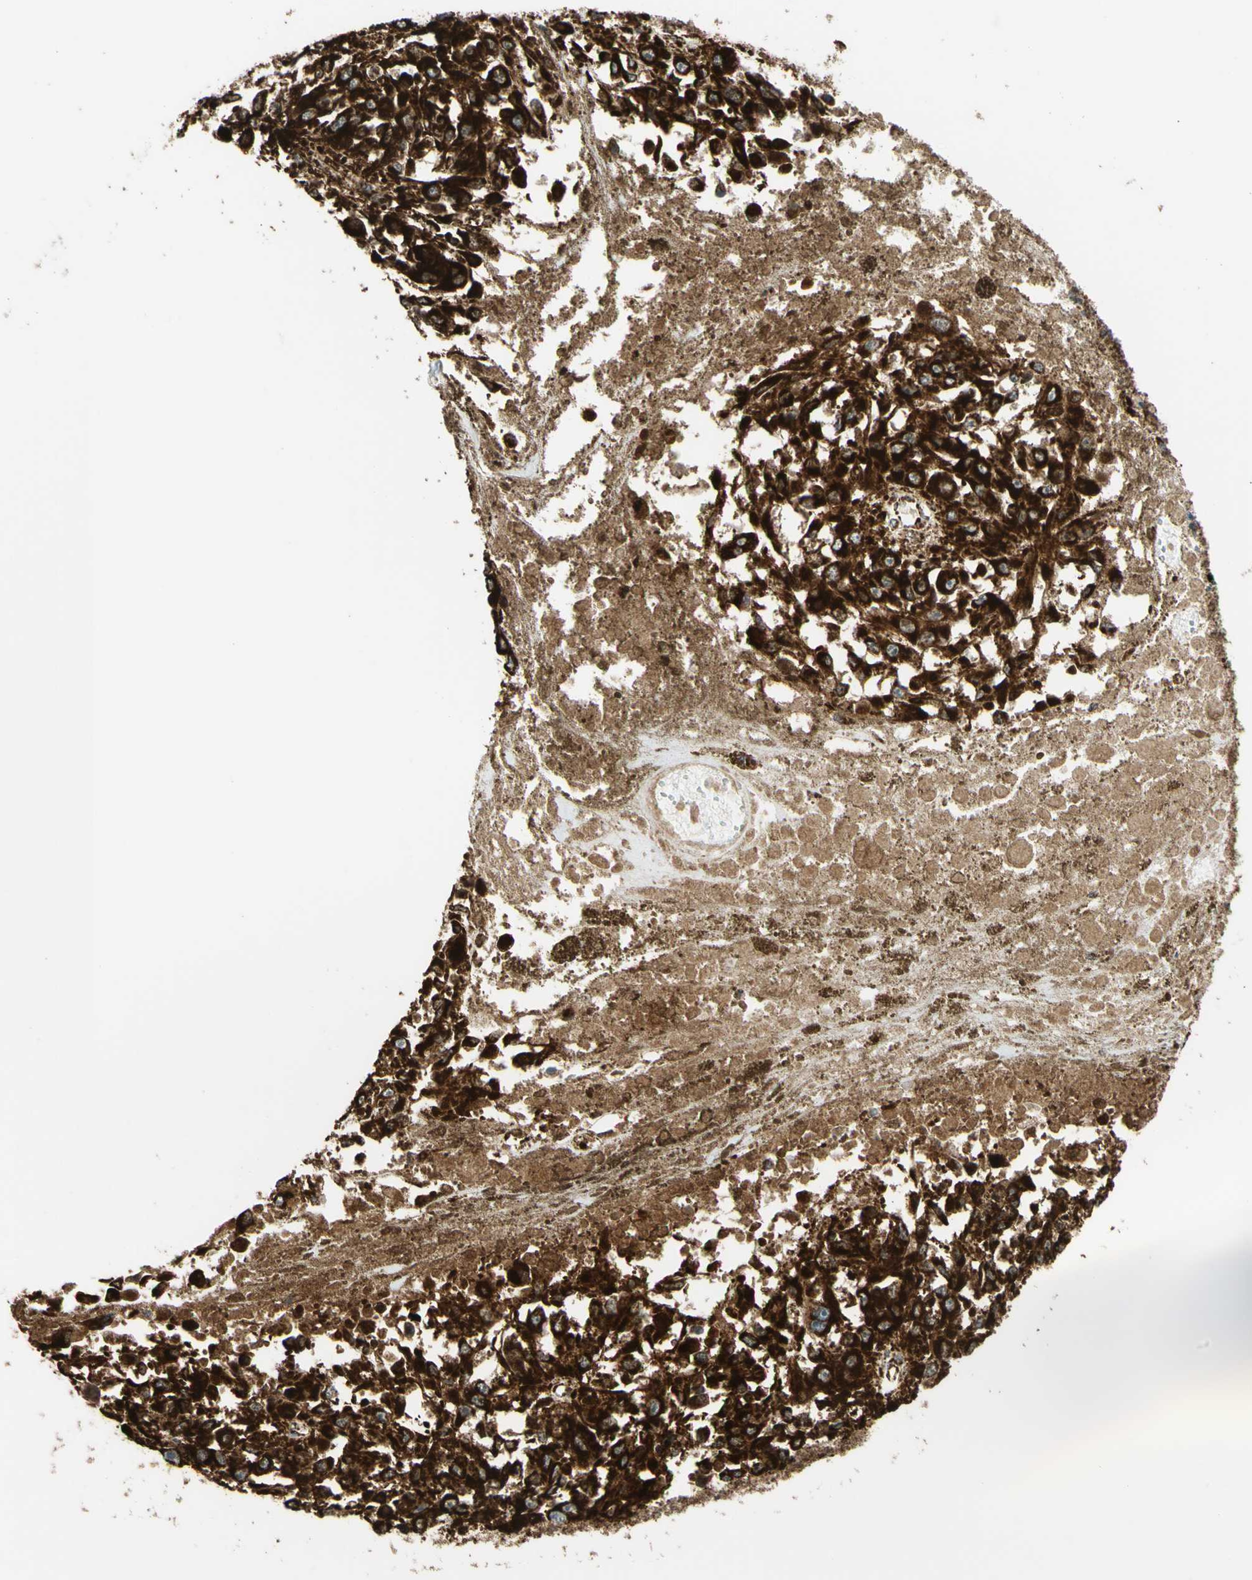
{"staining": {"intensity": "strong", "quantity": ">75%", "location": "cytoplasmic/membranous"}, "tissue": "melanoma", "cell_type": "Tumor cells", "image_type": "cancer", "snomed": [{"axis": "morphology", "description": "Malignant melanoma, Metastatic site"}, {"axis": "topography", "description": "Lymph node"}], "caption": "Immunohistochemical staining of human melanoma reveals strong cytoplasmic/membranous protein expression in approximately >75% of tumor cells.", "gene": "MAVS", "patient": {"sex": "male", "age": 59}}